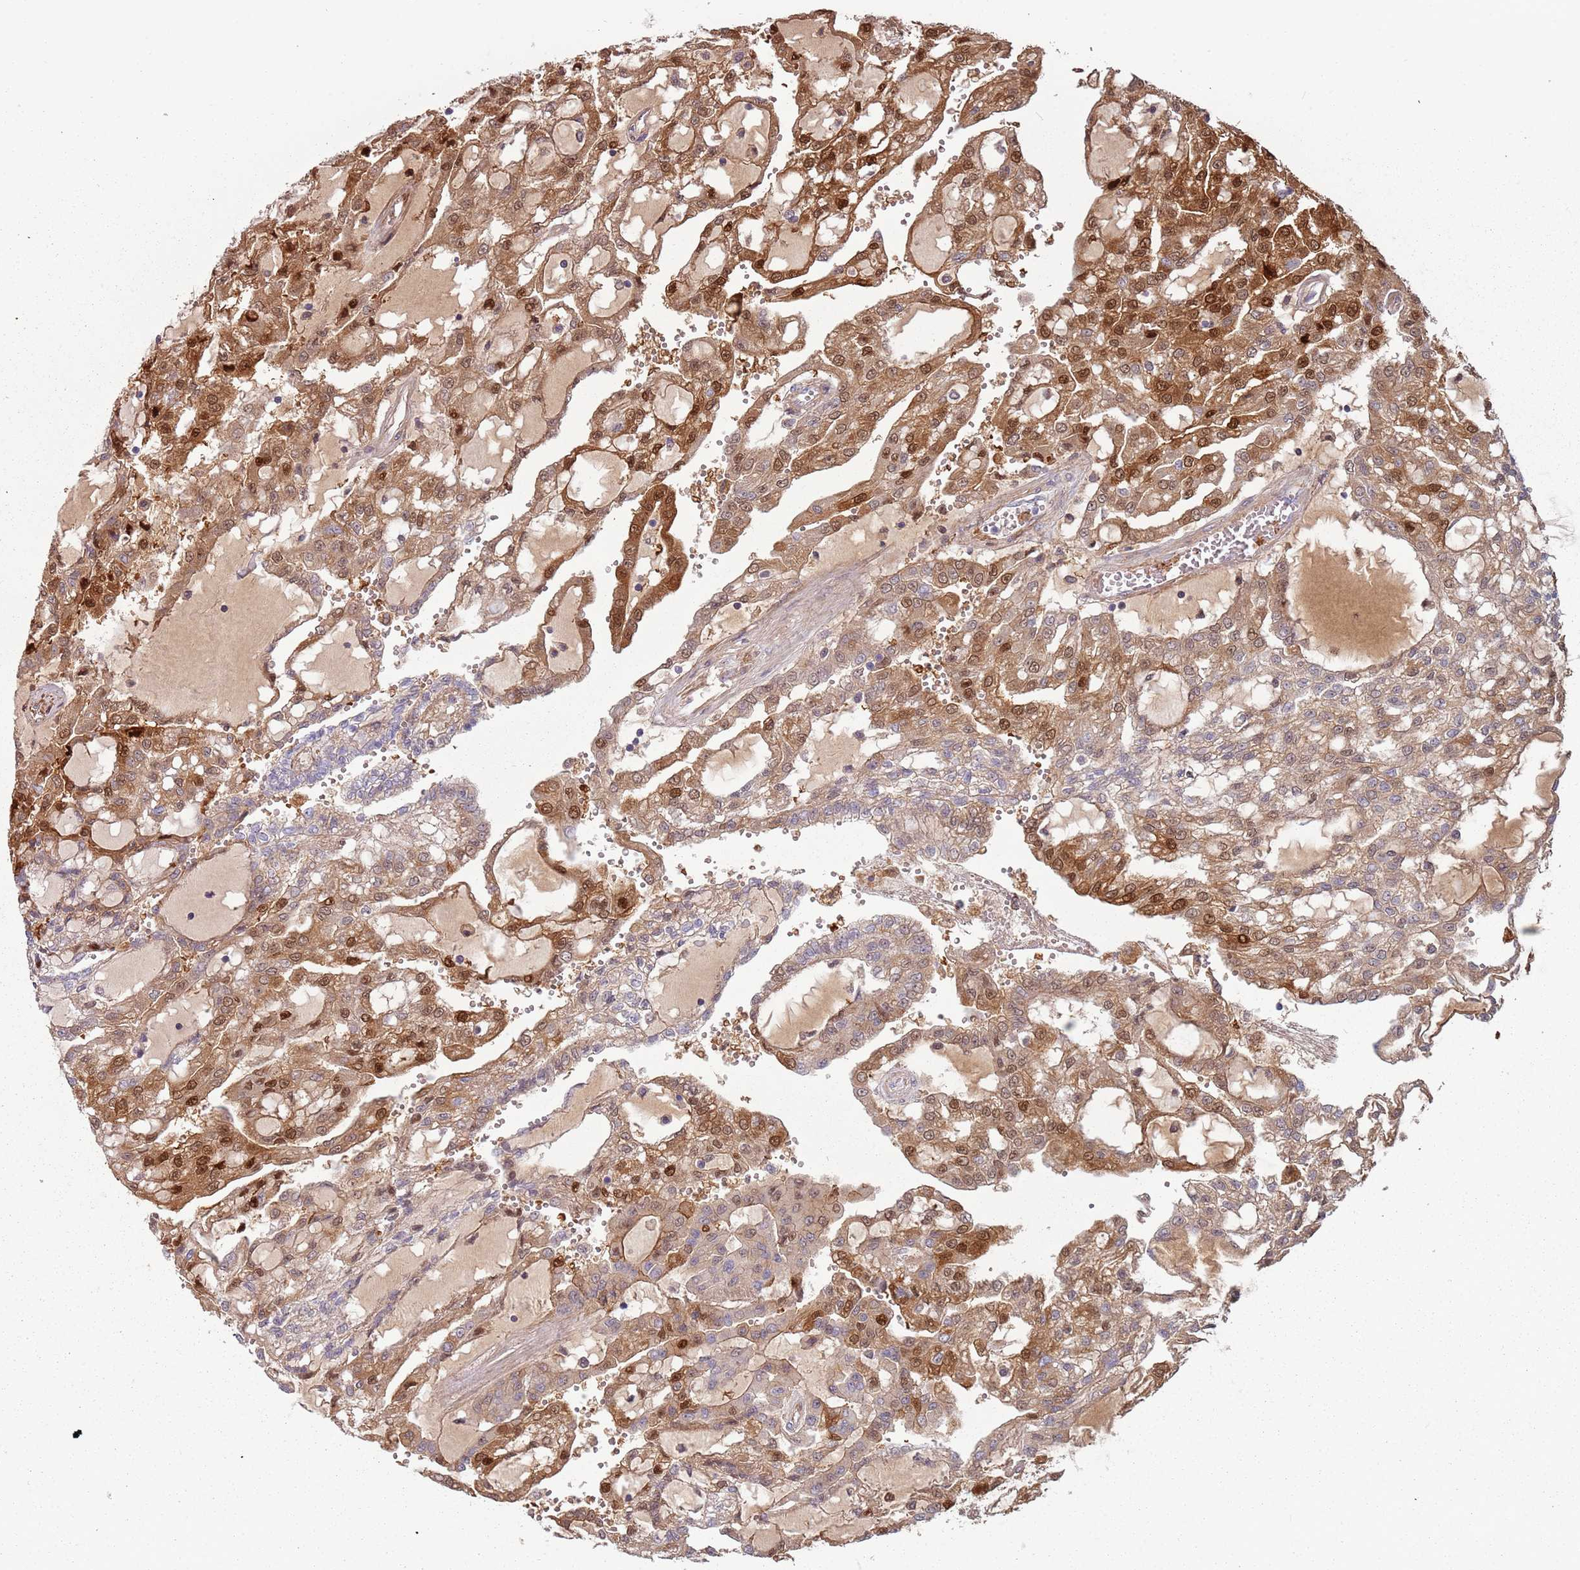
{"staining": {"intensity": "strong", "quantity": "25%-75%", "location": "cytoplasmic/membranous,nuclear"}, "tissue": "renal cancer", "cell_type": "Tumor cells", "image_type": "cancer", "snomed": [{"axis": "morphology", "description": "Adenocarcinoma, NOS"}, {"axis": "topography", "description": "Kidney"}], "caption": "Renal cancer (adenocarcinoma) stained with immunohistochemistry exhibits strong cytoplasmic/membranous and nuclear staining in about 25%-75% of tumor cells.", "gene": "NADK", "patient": {"sex": "male", "age": 63}}